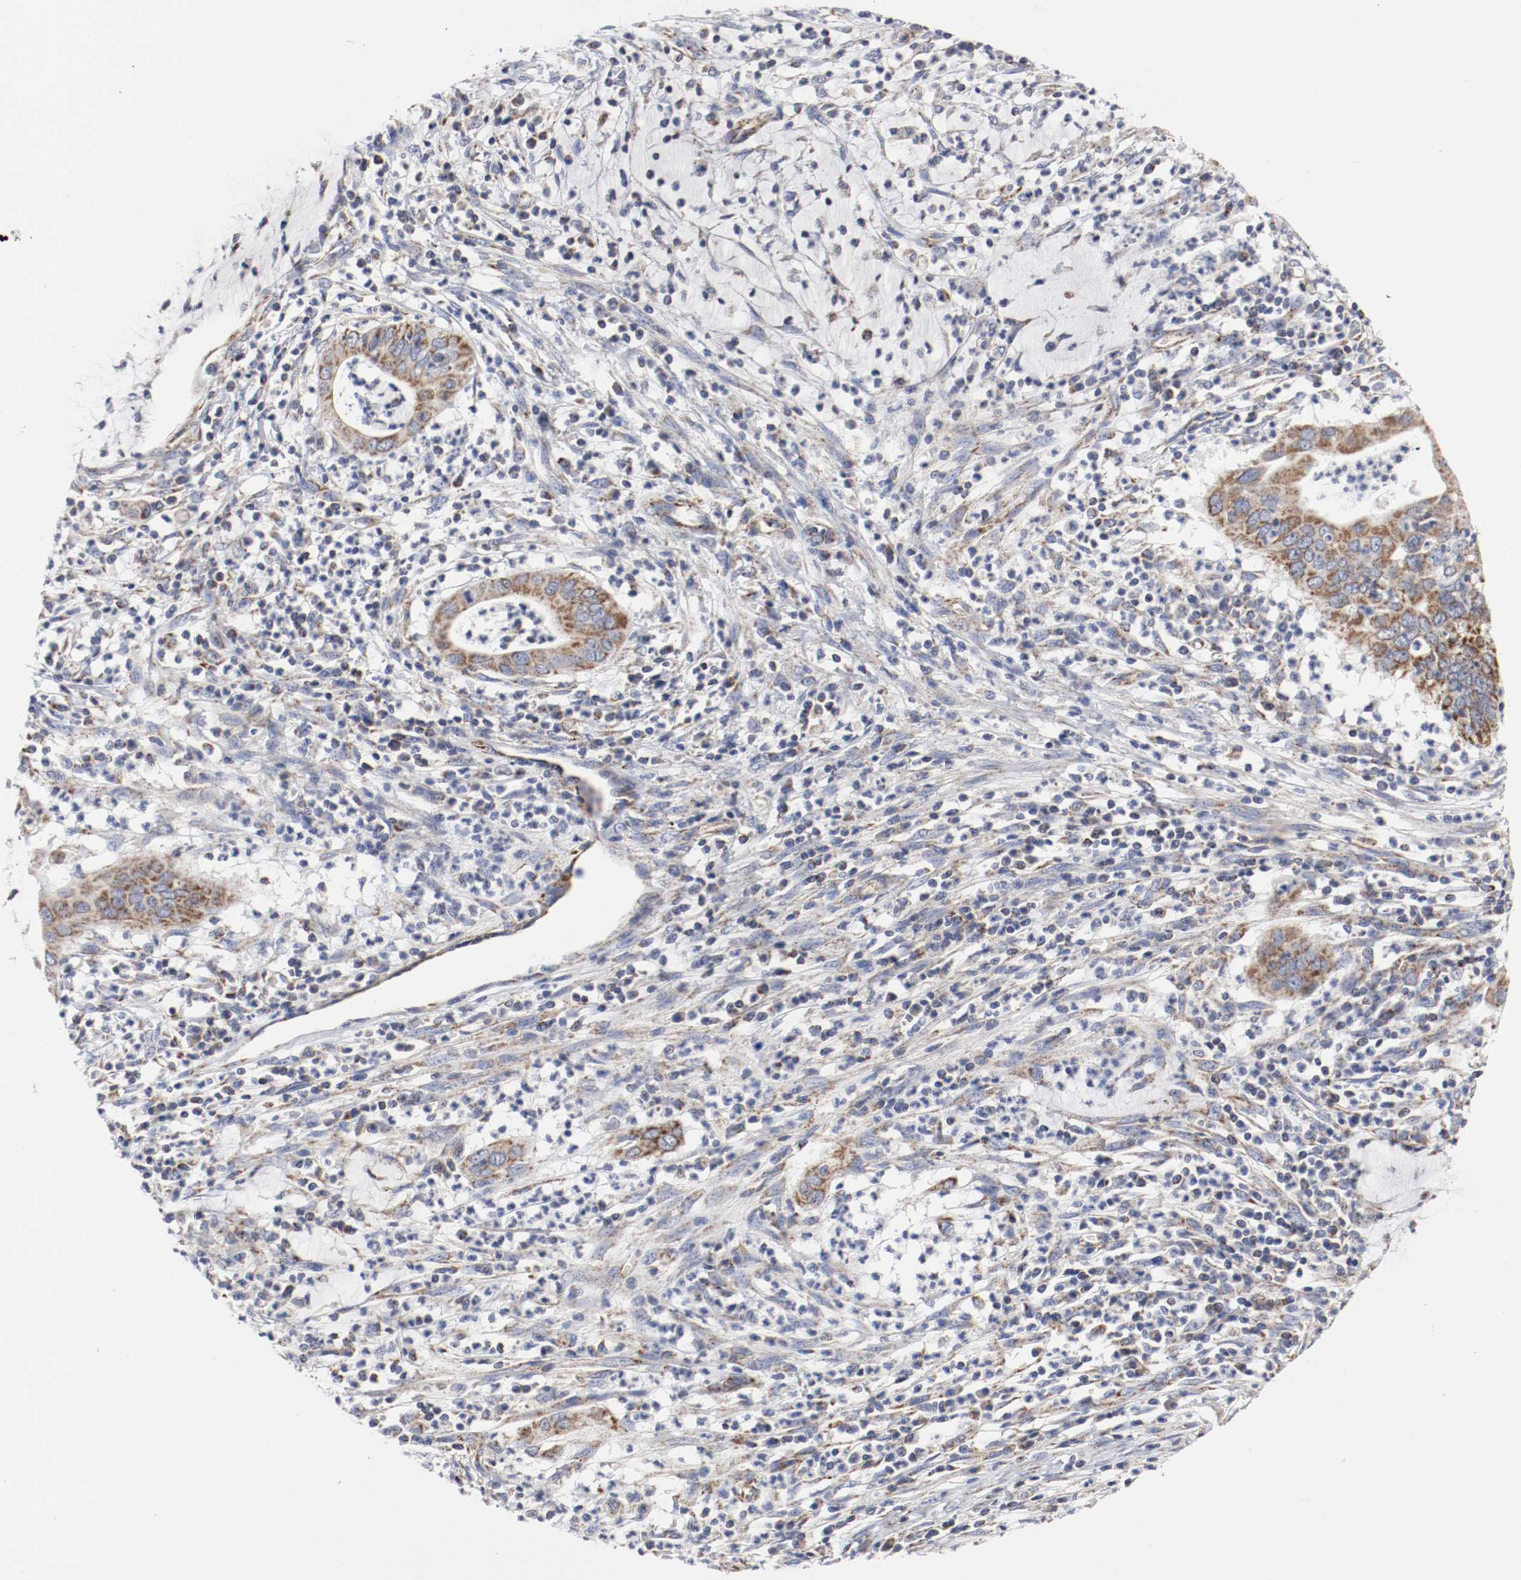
{"staining": {"intensity": "moderate", "quantity": ">75%", "location": "cytoplasmic/membranous"}, "tissue": "cervical cancer", "cell_type": "Tumor cells", "image_type": "cancer", "snomed": [{"axis": "morphology", "description": "Adenocarcinoma, NOS"}, {"axis": "topography", "description": "Cervix"}], "caption": "Cervical cancer (adenocarcinoma) tissue displays moderate cytoplasmic/membranous positivity in approximately >75% of tumor cells", "gene": "AFG3L2", "patient": {"sex": "female", "age": 36}}